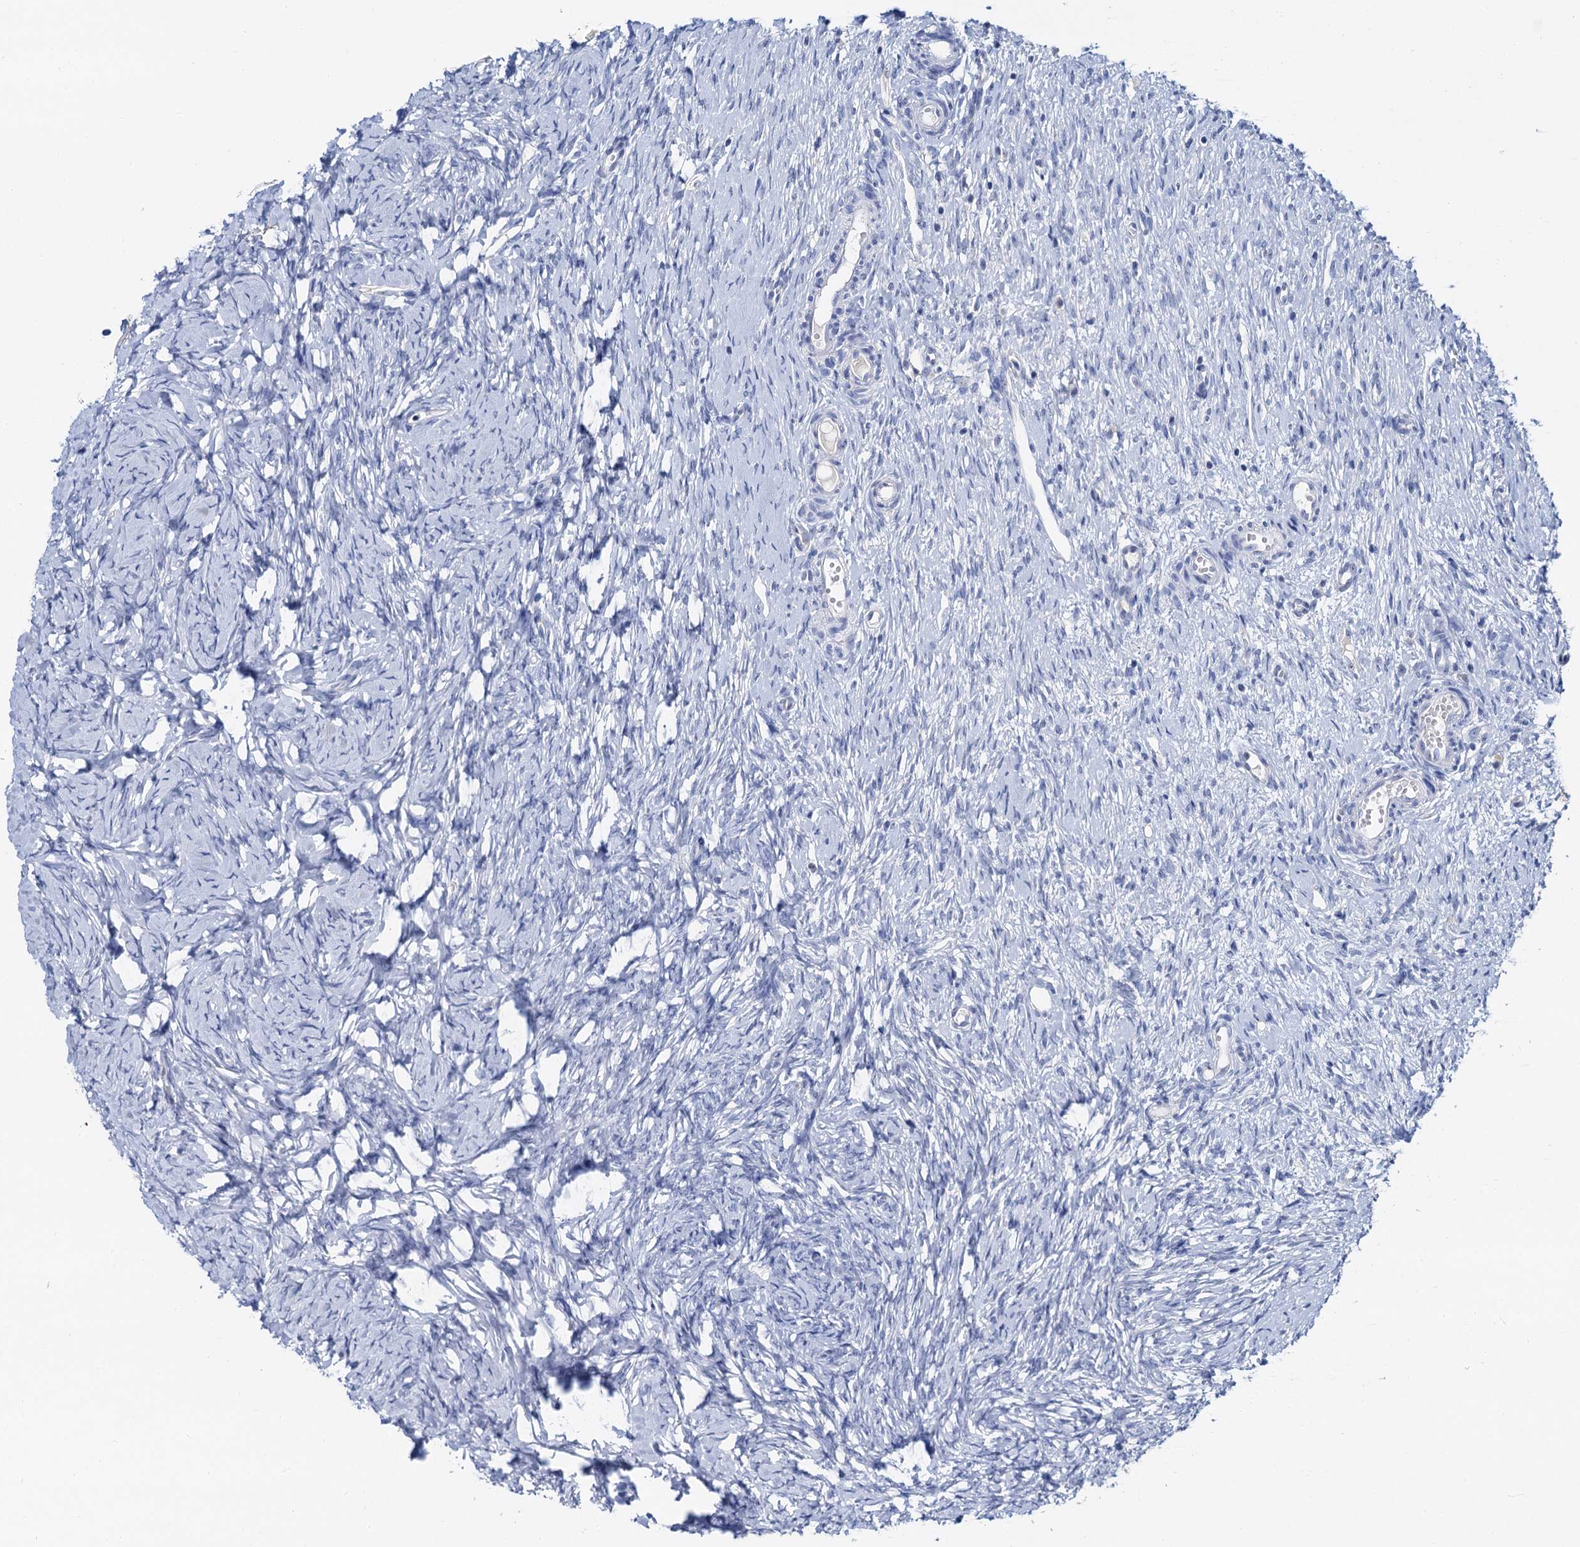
{"staining": {"intensity": "negative", "quantity": "none", "location": "none"}, "tissue": "ovary", "cell_type": "Ovarian stroma cells", "image_type": "normal", "snomed": [{"axis": "morphology", "description": "Normal tissue, NOS"}, {"axis": "topography", "description": "Ovary"}], "caption": "Human ovary stained for a protein using IHC shows no staining in ovarian stroma cells.", "gene": "NOP2", "patient": {"sex": "female", "age": 51}}